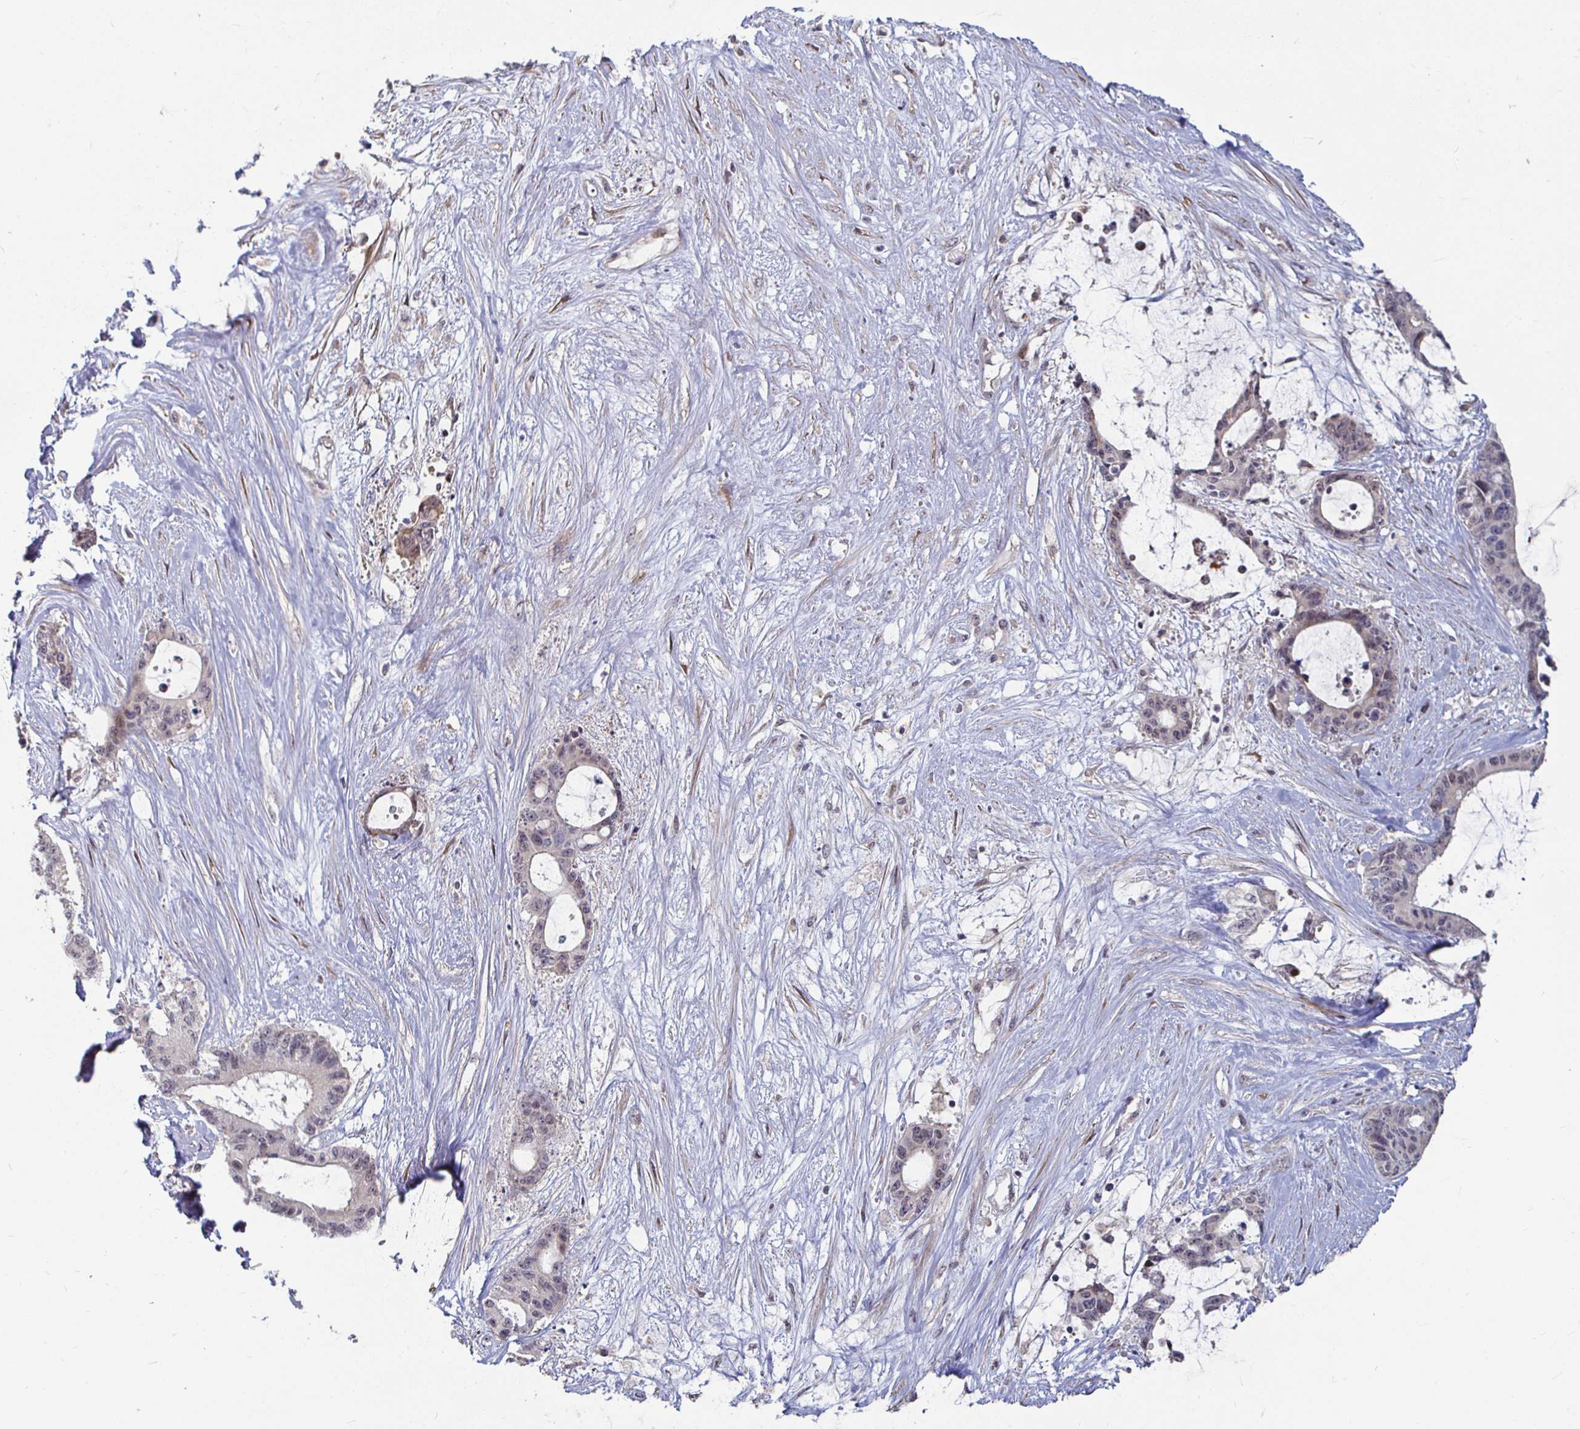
{"staining": {"intensity": "negative", "quantity": "none", "location": "none"}, "tissue": "liver cancer", "cell_type": "Tumor cells", "image_type": "cancer", "snomed": [{"axis": "morphology", "description": "Normal tissue, NOS"}, {"axis": "morphology", "description": "Cholangiocarcinoma"}, {"axis": "topography", "description": "Liver"}, {"axis": "topography", "description": "Peripheral nerve tissue"}], "caption": "The IHC image has no significant positivity in tumor cells of liver cholangiocarcinoma tissue.", "gene": "CAPN11", "patient": {"sex": "female", "age": 73}}